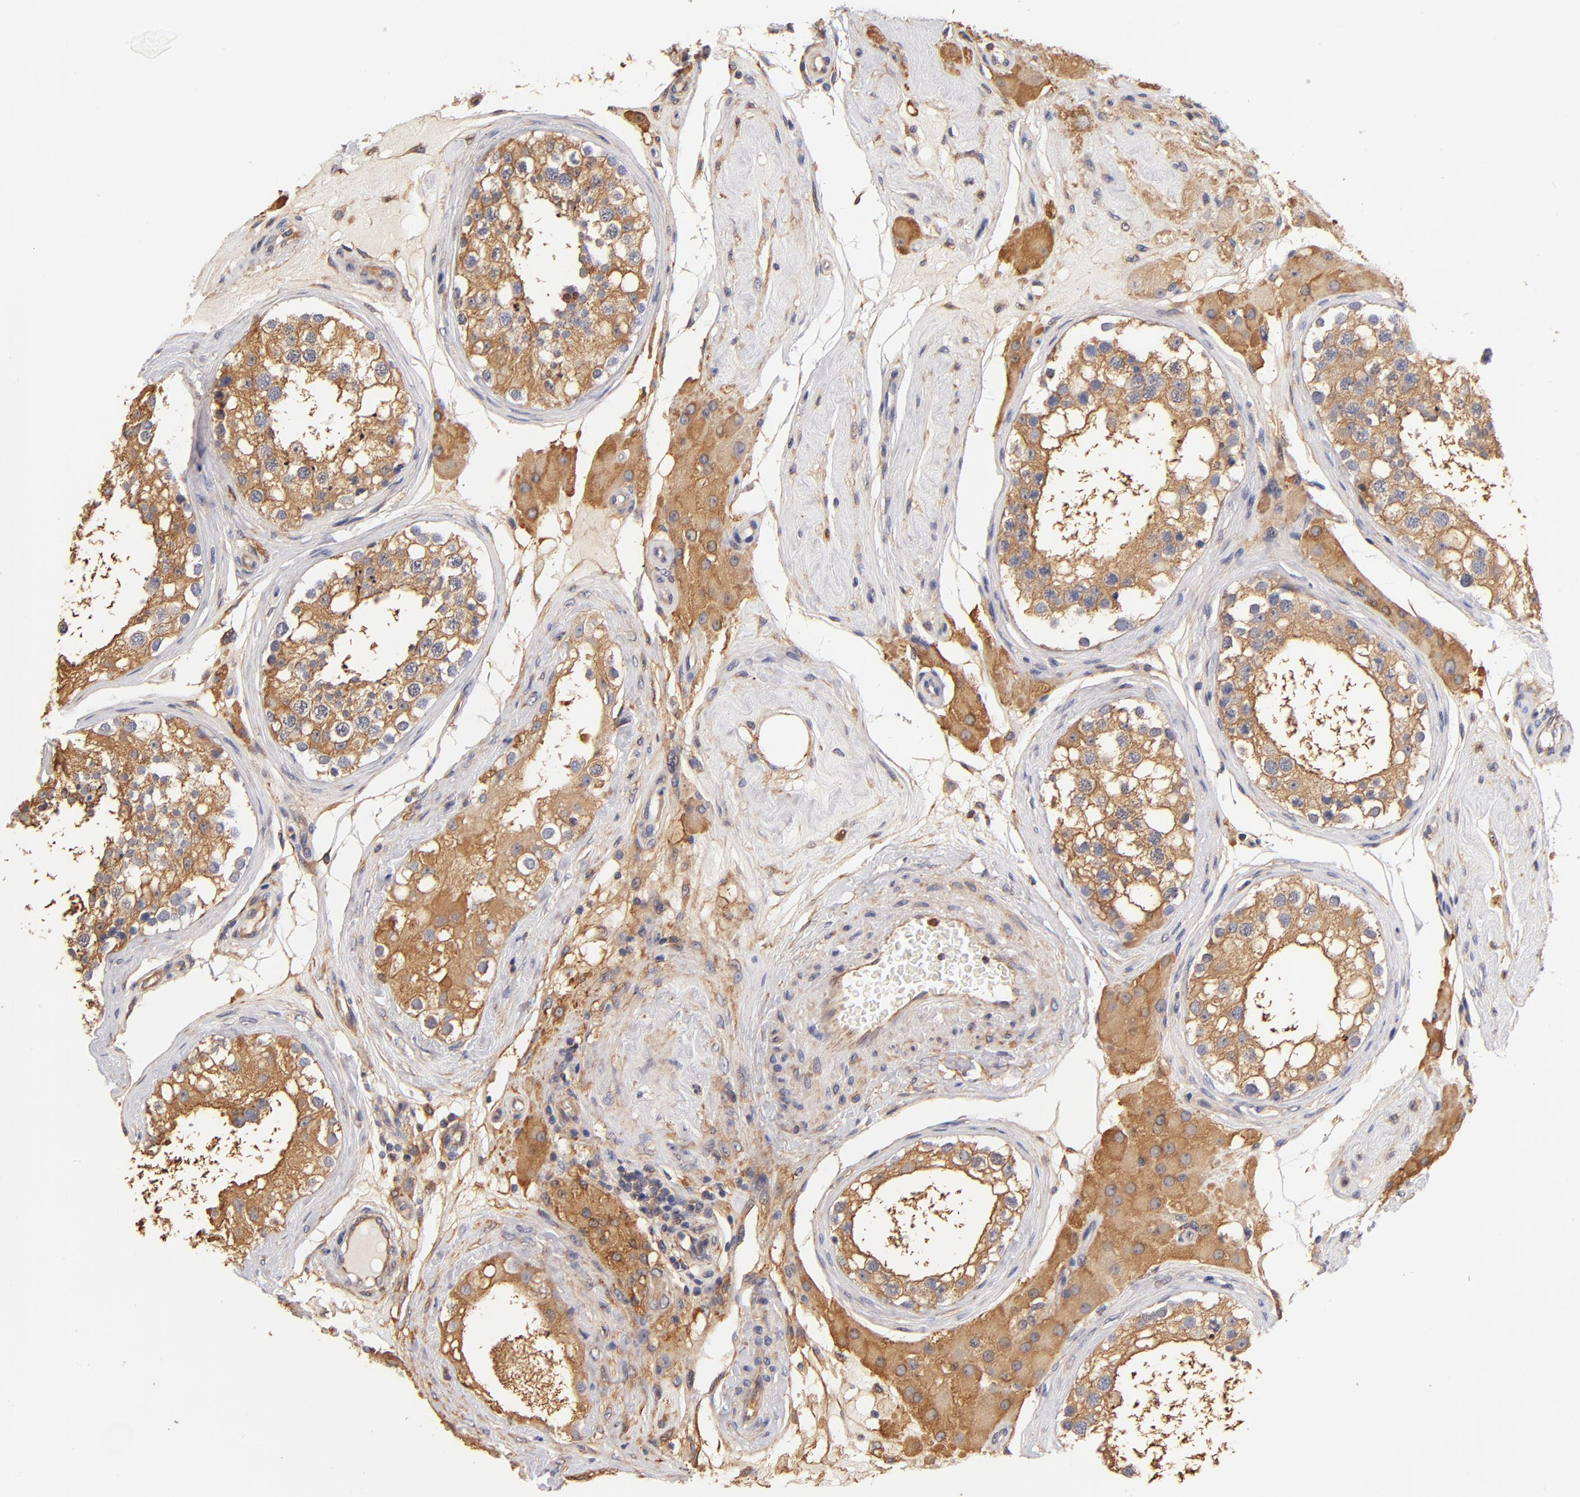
{"staining": {"intensity": "strong", "quantity": ">75%", "location": "cytoplasmic/membranous"}, "tissue": "testis", "cell_type": "Cells in seminiferous ducts", "image_type": "normal", "snomed": [{"axis": "morphology", "description": "Normal tissue, NOS"}, {"axis": "topography", "description": "Testis"}], "caption": "IHC (DAB (3,3'-diaminobenzidine)) staining of unremarkable testis shows strong cytoplasmic/membranous protein expression in approximately >75% of cells in seminiferous ducts.", "gene": "FCMR", "patient": {"sex": "male", "age": 68}}